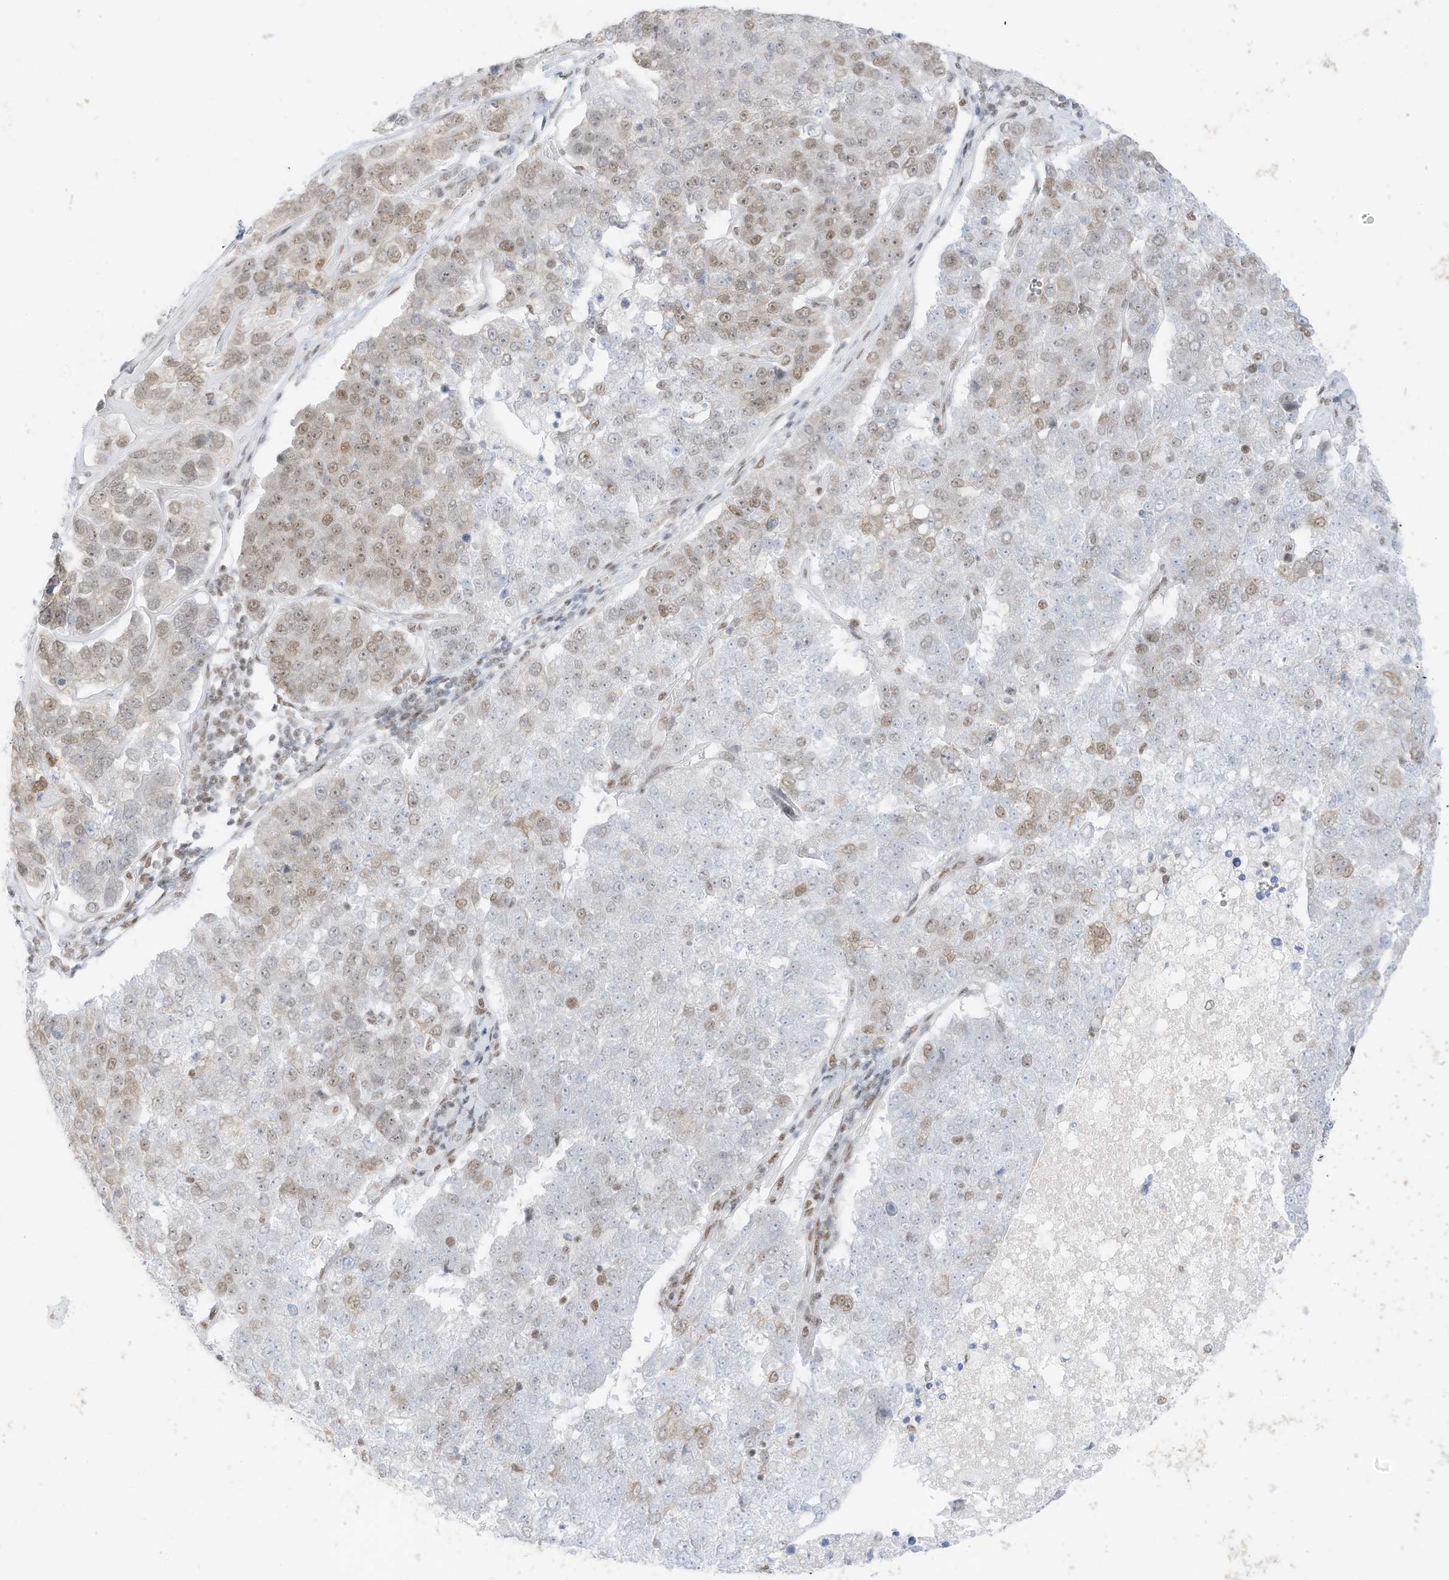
{"staining": {"intensity": "weak", "quantity": "25%-75%", "location": "nuclear"}, "tissue": "pancreatic cancer", "cell_type": "Tumor cells", "image_type": "cancer", "snomed": [{"axis": "morphology", "description": "Adenocarcinoma, NOS"}, {"axis": "topography", "description": "Pancreas"}], "caption": "Immunohistochemical staining of pancreatic cancer shows low levels of weak nuclear protein positivity in approximately 25%-75% of tumor cells.", "gene": "SMARCA2", "patient": {"sex": "female", "age": 61}}